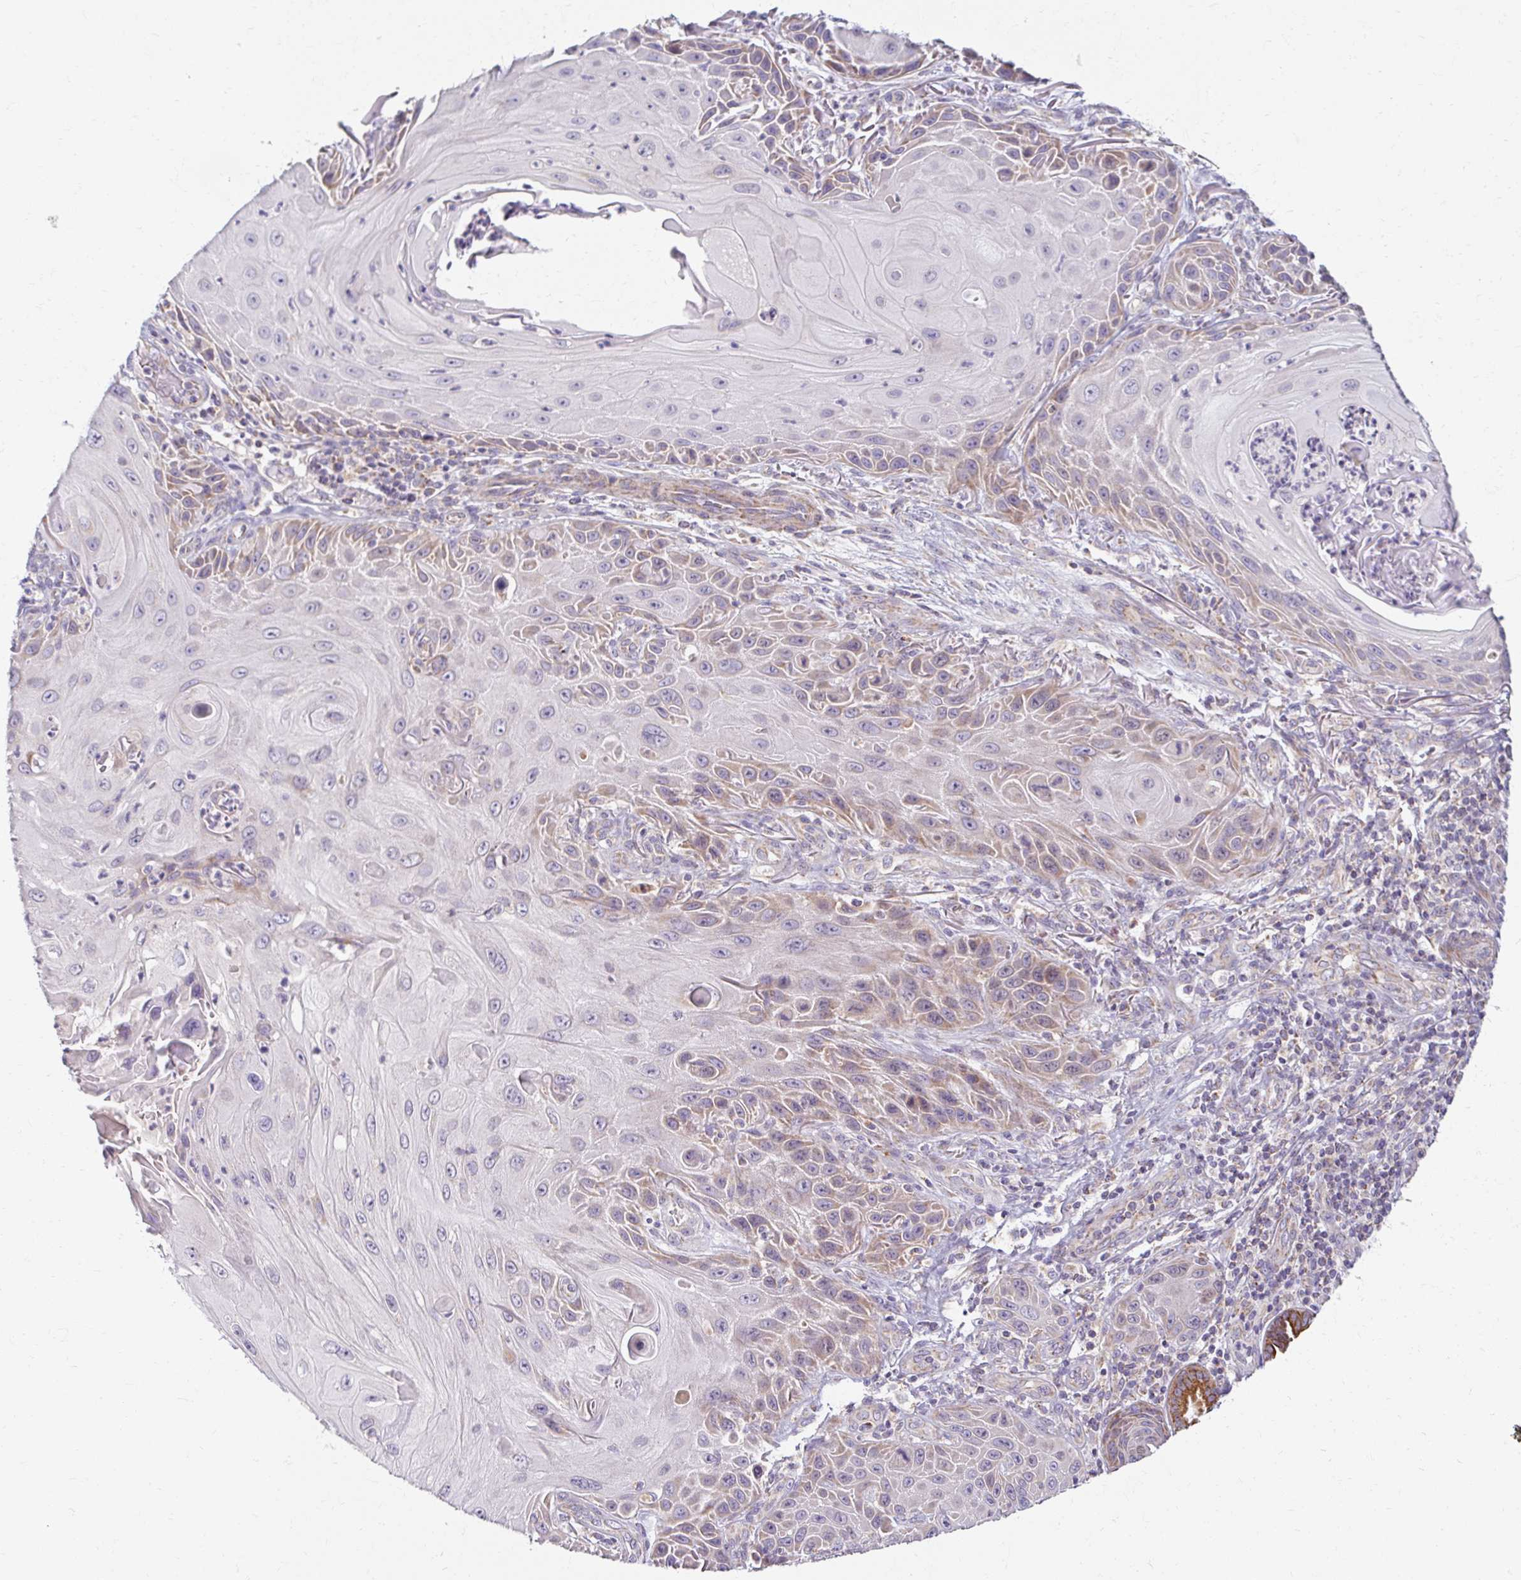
{"staining": {"intensity": "moderate", "quantity": "<25%", "location": "cytoplasmic/membranous"}, "tissue": "skin cancer", "cell_type": "Tumor cells", "image_type": "cancer", "snomed": [{"axis": "morphology", "description": "Squamous cell carcinoma, NOS"}, {"axis": "topography", "description": "Skin"}], "caption": "IHC histopathology image of neoplastic tissue: human skin cancer stained using immunohistochemistry reveals low levels of moderate protein expression localized specifically in the cytoplasmic/membranous of tumor cells, appearing as a cytoplasmic/membranous brown color.", "gene": "SKP2", "patient": {"sex": "female", "age": 94}}